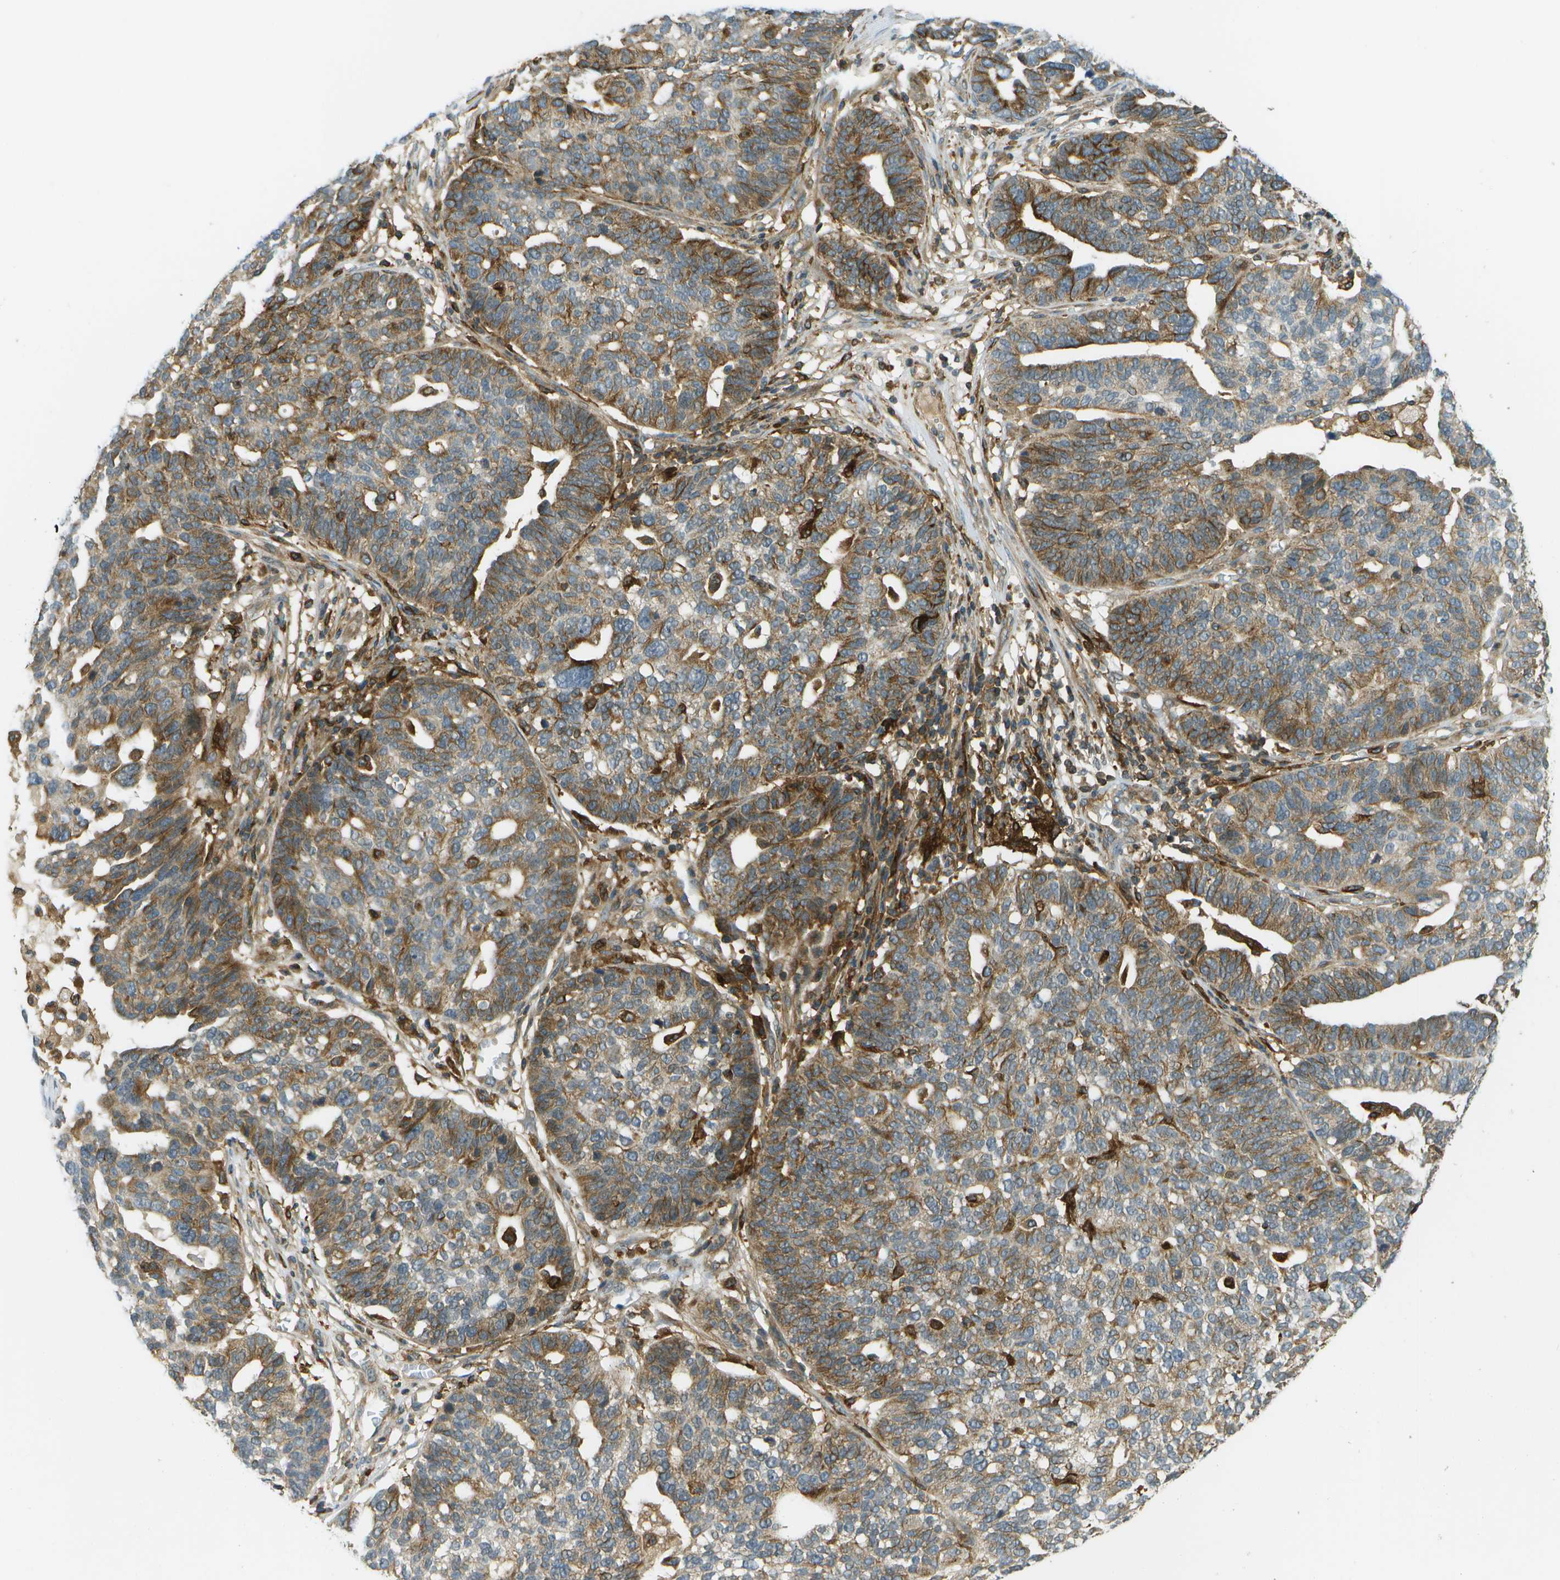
{"staining": {"intensity": "moderate", "quantity": "25%-75%", "location": "cytoplasmic/membranous"}, "tissue": "ovarian cancer", "cell_type": "Tumor cells", "image_type": "cancer", "snomed": [{"axis": "morphology", "description": "Cystadenocarcinoma, serous, NOS"}, {"axis": "topography", "description": "Ovary"}], "caption": "About 25%-75% of tumor cells in ovarian serous cystadenocarcinoma exhibit moderate cytoplasmic/membranous protein expression as visualized by brown immunohistochemical staining.", "gene": "TMTC1", "patient": {"sex": "female", "age": 59}}